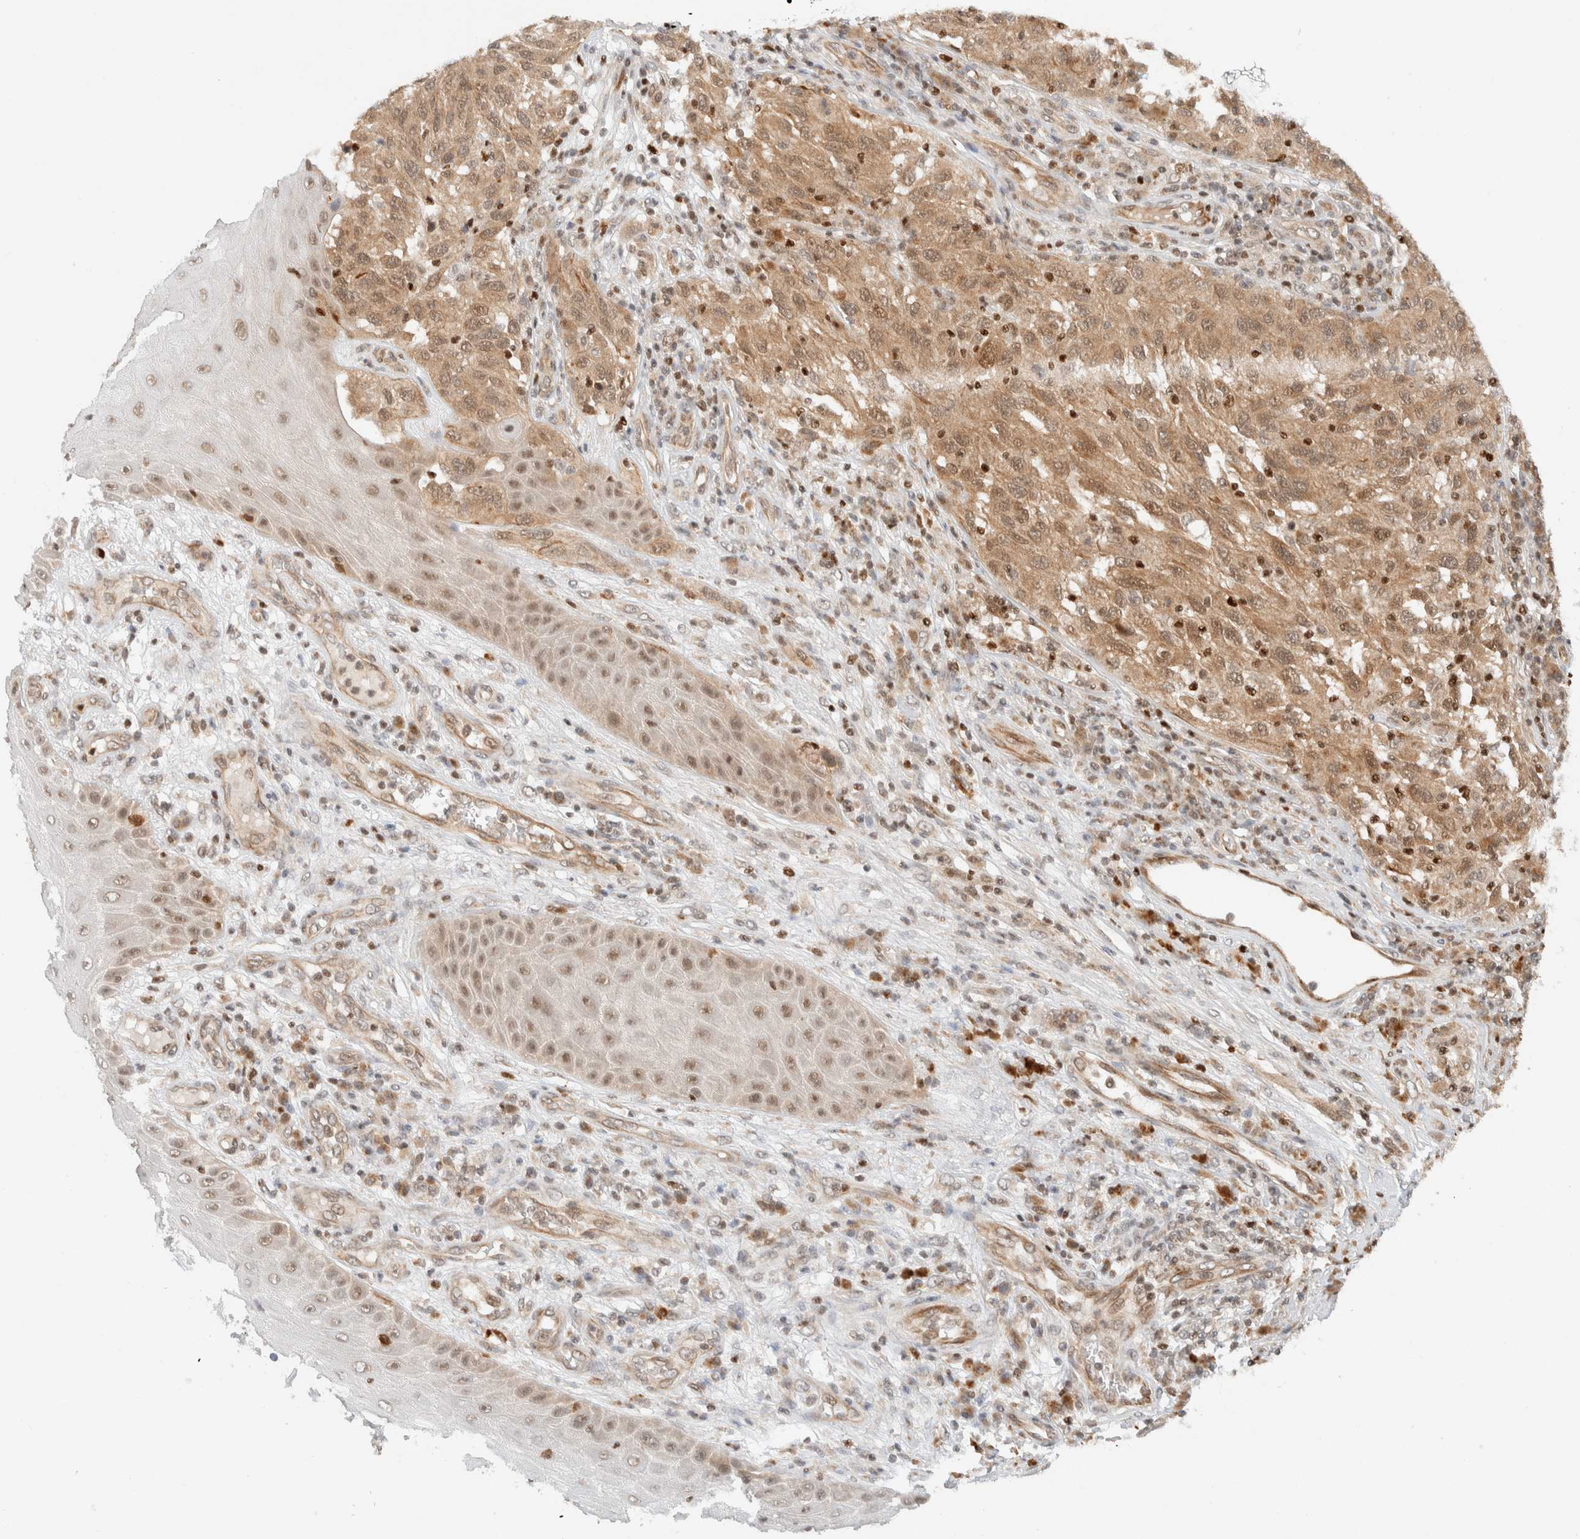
{"staining": {"intensity": "moderate", "quantity": ">75%", "location": "cytoplasmic/membranous"}, "tissue": "melanoma", "cell_type": "Tumor cells", "image_type": "cancer", "snomed": [{"axis": "morphology", "description": "Malignant melanoma, NOS"}, {"axis": "topography", "description": "Skin"}], "caption": "A brown stain labels moderate cytoplasmic/membranous positivity of a protein in melanoma tumor cells. The protein of interest is shown in brown color, while the nuclei are stained blue.", "gene": "C8orf76", "patient": {"sex": "female", "age": 73}}